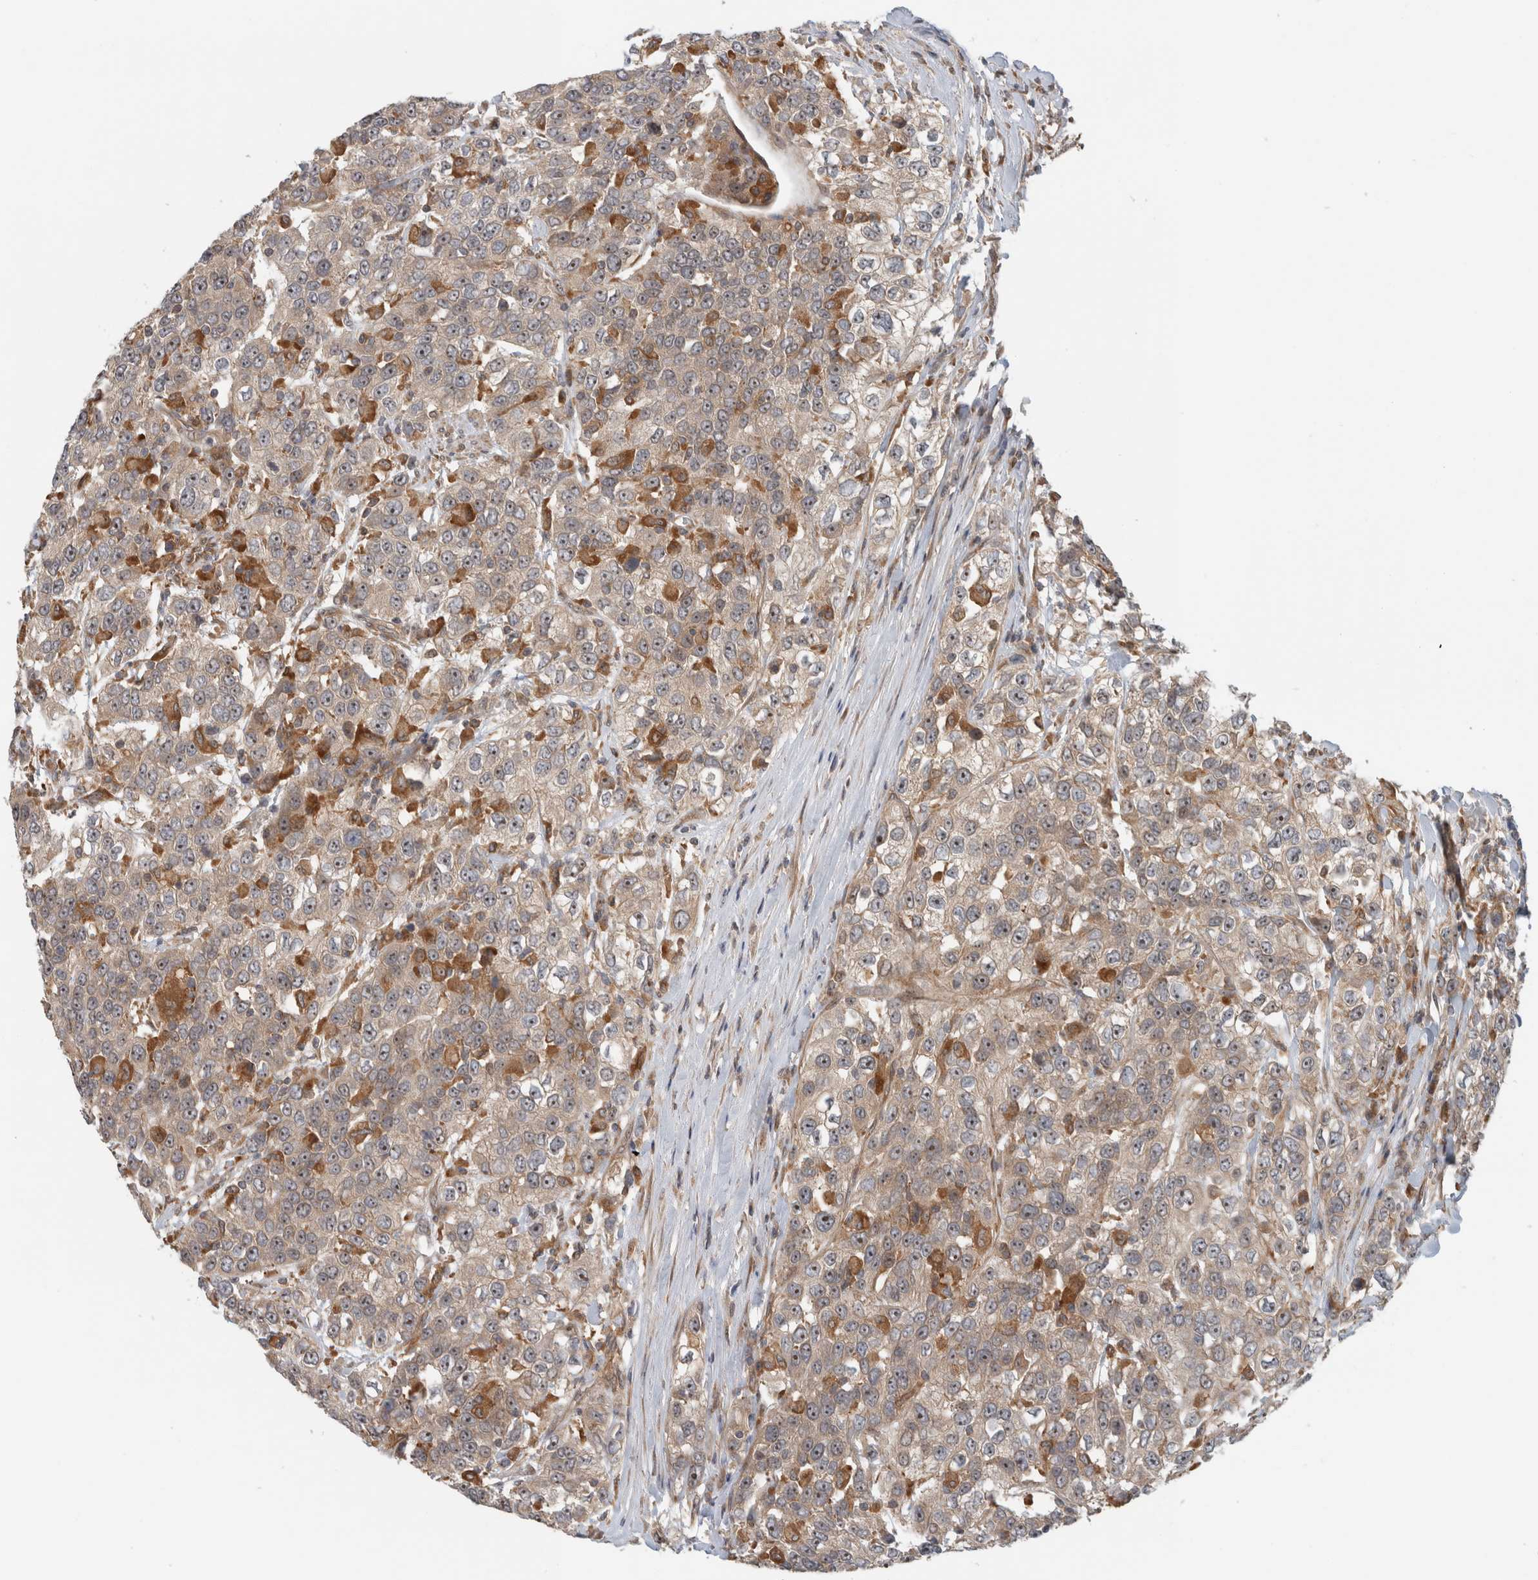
{"staining": {"intensity": "weak", "quantity": ">75%", "location": "cytoplasmic/membranous,nuclear"}, "tissue": "urothelial cancer", "cell_type": "Tumor cells", "image_type": "cancer", "snomed": [{"axis": "morphology", "description": "Urothelial carcinoma, High grade"}, {"axis": "topography", "description": "Urinary bladder"}], "caption": "Human high-grade urothelial carcinoma stained with a protein marker reveals weak staining in tumor cells.", "gene": "WASF2", "patient": {"sex": "female", "age": 80}}